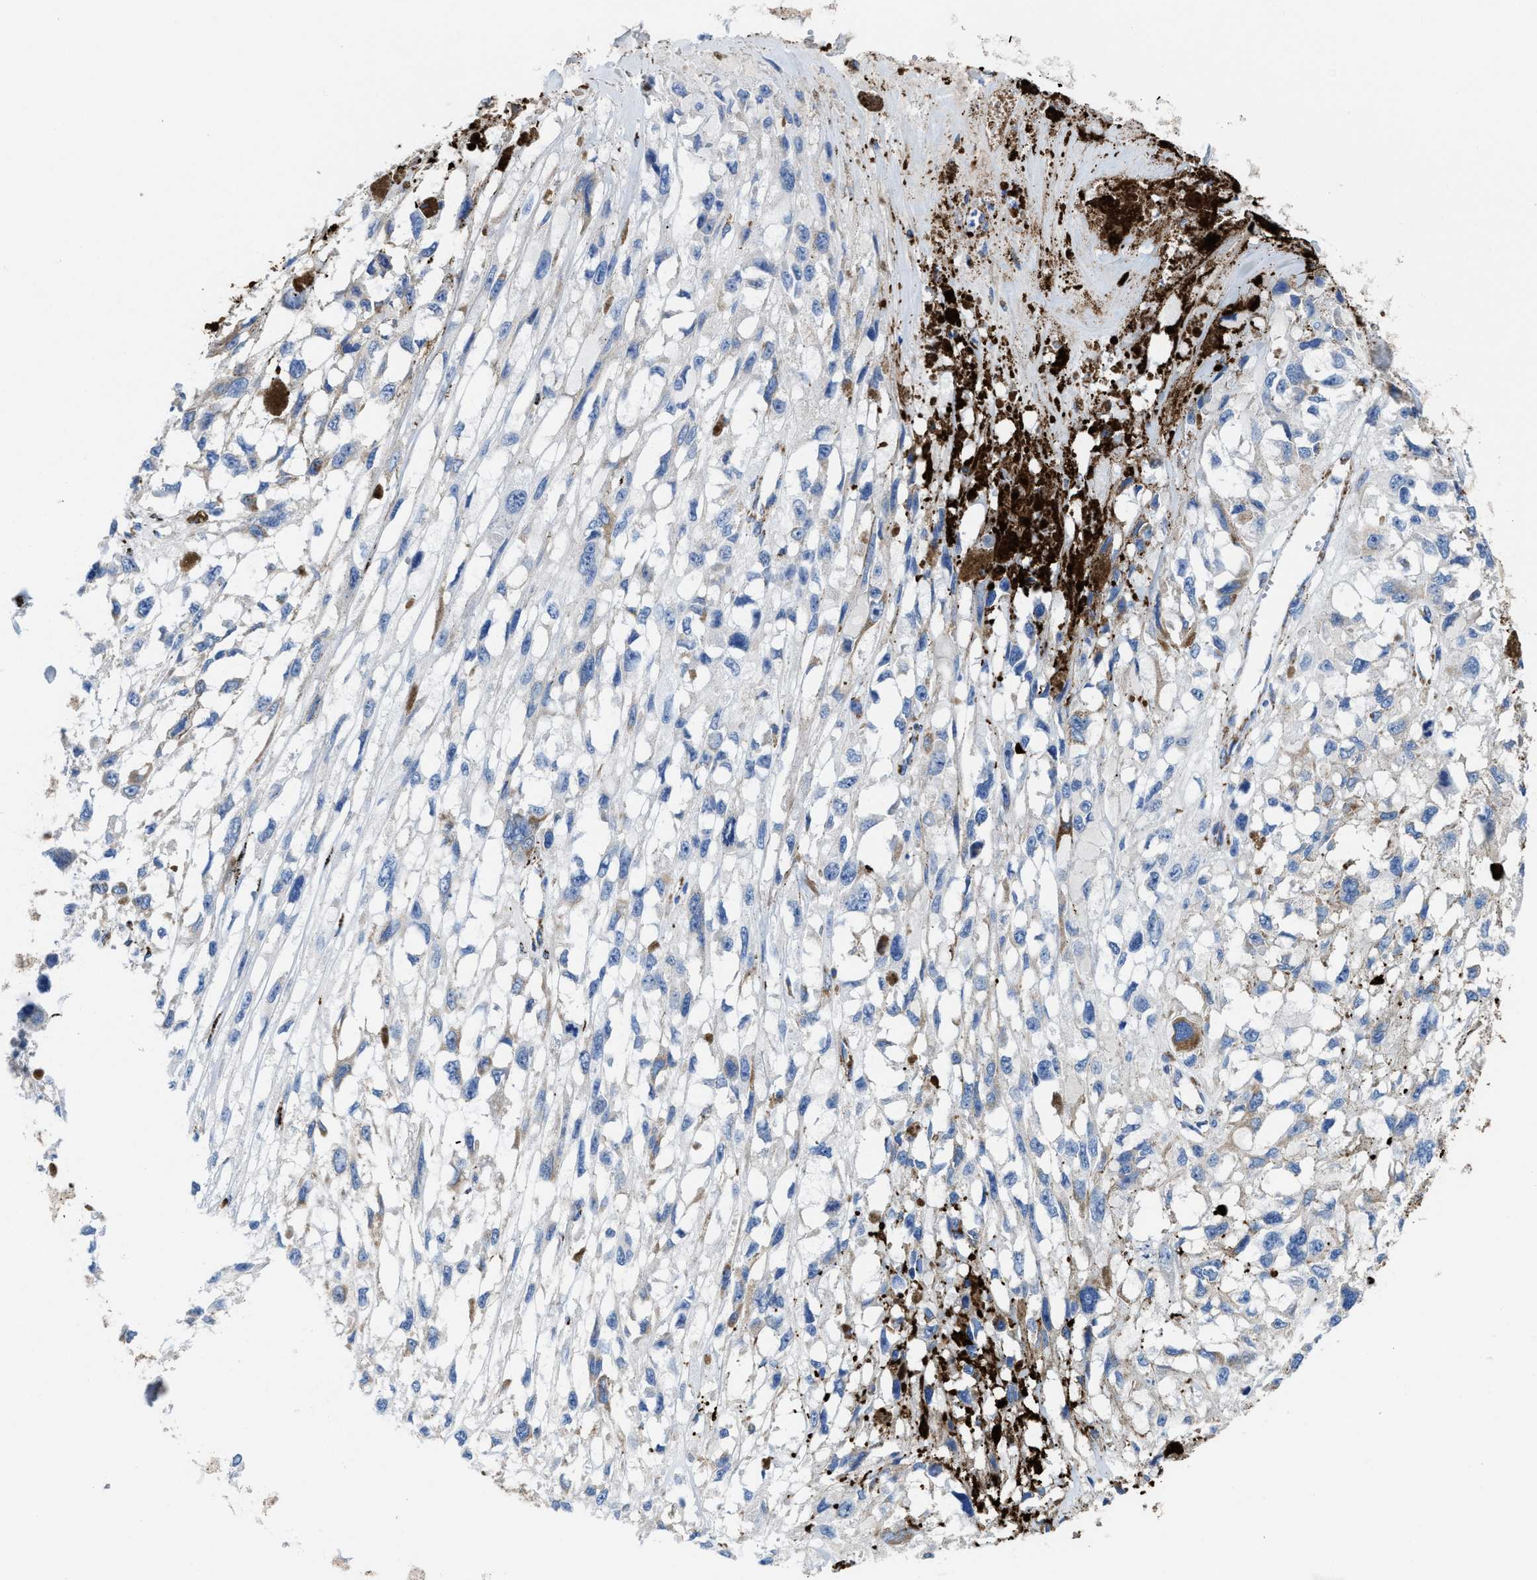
{"staining": {"intensity": "negative", "quantity": "none", "location": "none"}, "tissue": "melanoma", "cell_type": "Tumor cells", "image_type": "cancer", "snomed": [{"axis": "morphology", "description": "Malignant melanoma, Metastatic site"}, {"axis": "topography", "description": "Lymph node"}], "caption": "Immunohistochemistry (IHC) micrograph of neoplastic tissue: malignant melanoma (metastatic site) stained with DAB demonstrates no significant protein staining in tumor cells. (DAB IHC, high magnification).", "gene": "ALDH1B1", "patient": {"sex": "male", "age": 59}}